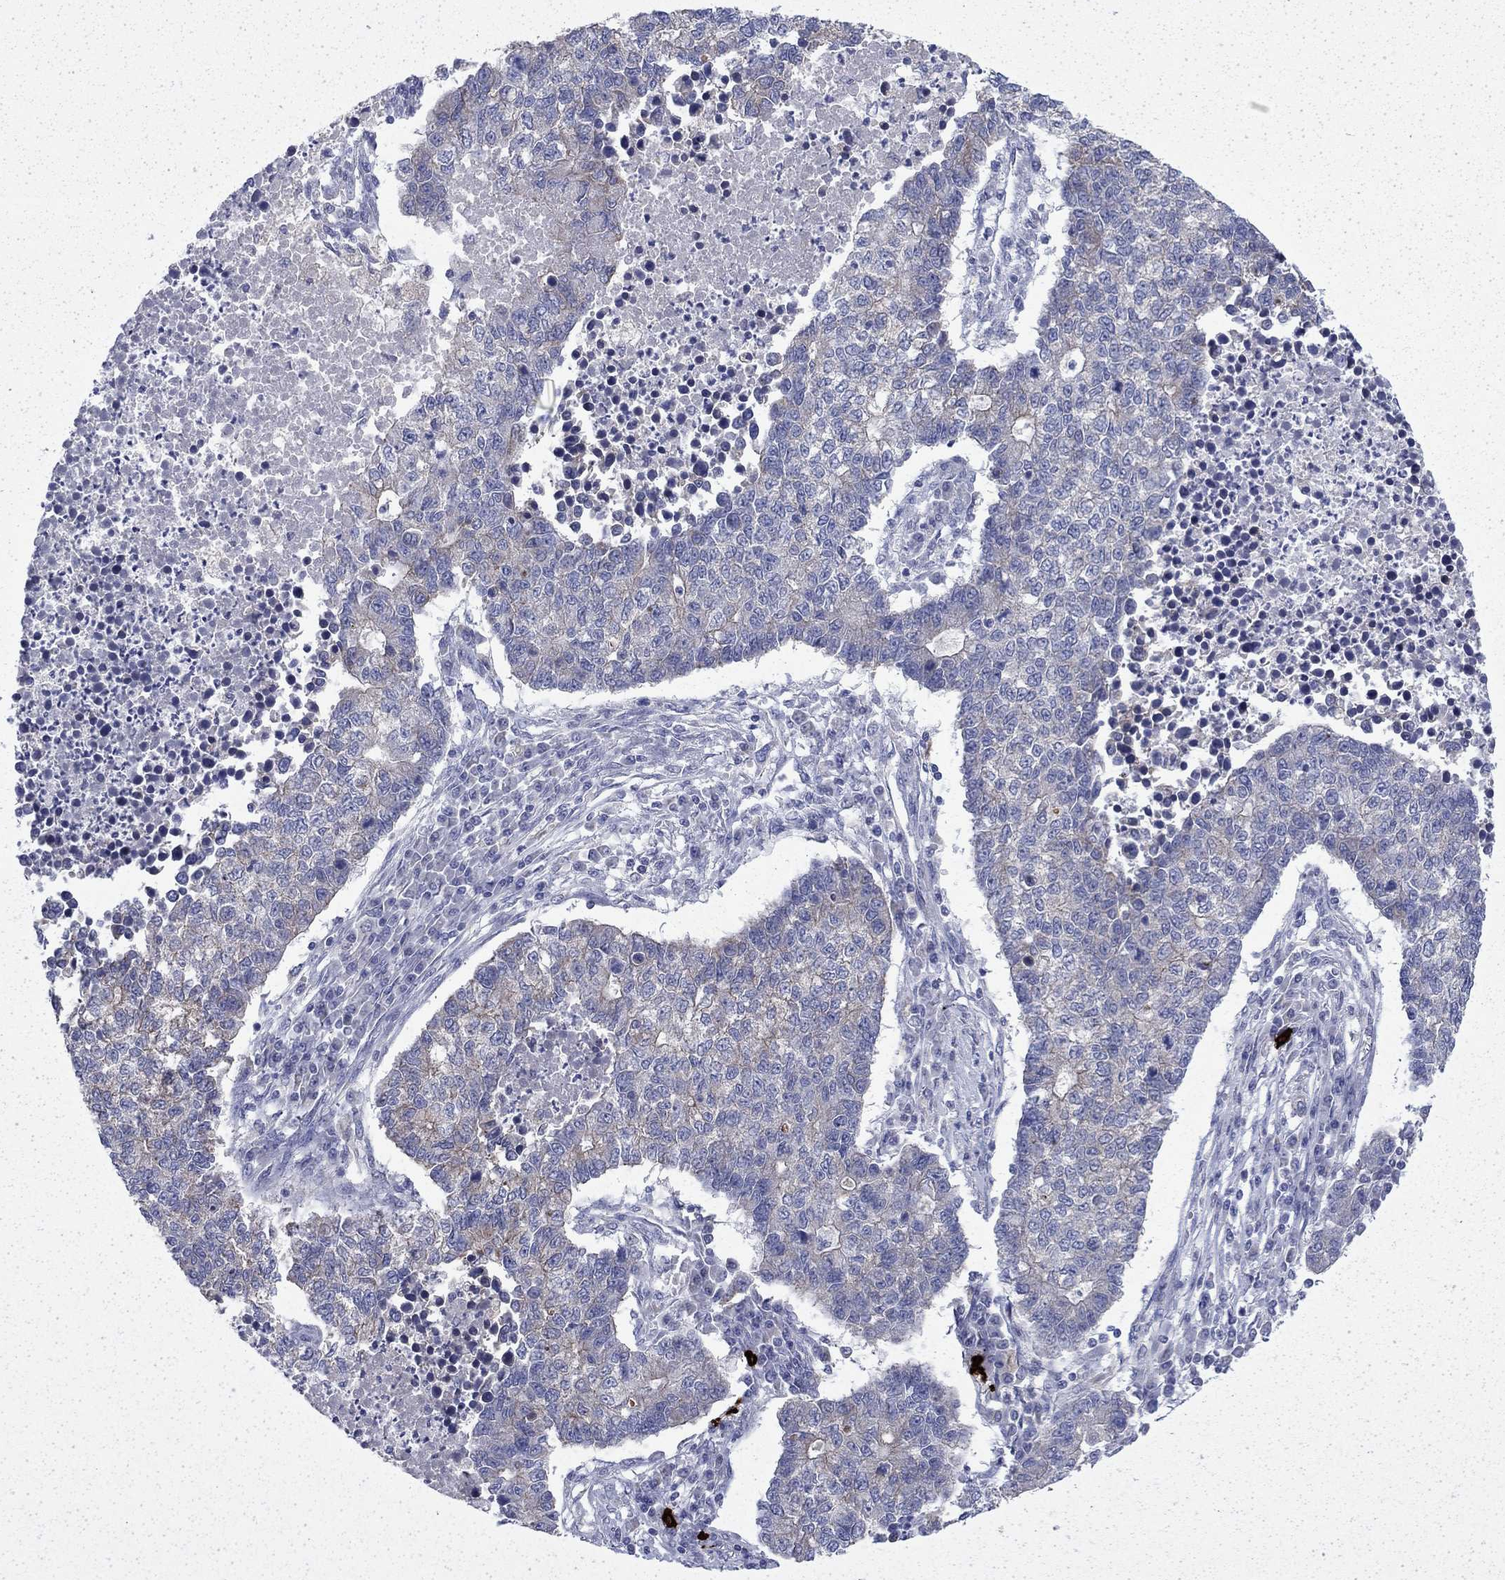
{"staining": {"intensity": "negative", "quantity": "none", "location": "none"}, "tissue": "lung cancer", "cell_type": "Tumor cells", "image_type": "cancer", "snomed": [{"axis": "morphology", "description": "Adenocarcinoma, NOS"}, {"axis": "topography", "description": "Lung"}], "caption": "Immunohistochemical staining of human lung cancer demonstrates no significant positivity in tumor cells.", "gene": "DTNA", "patient": {"sex": "male", "age": 57}}